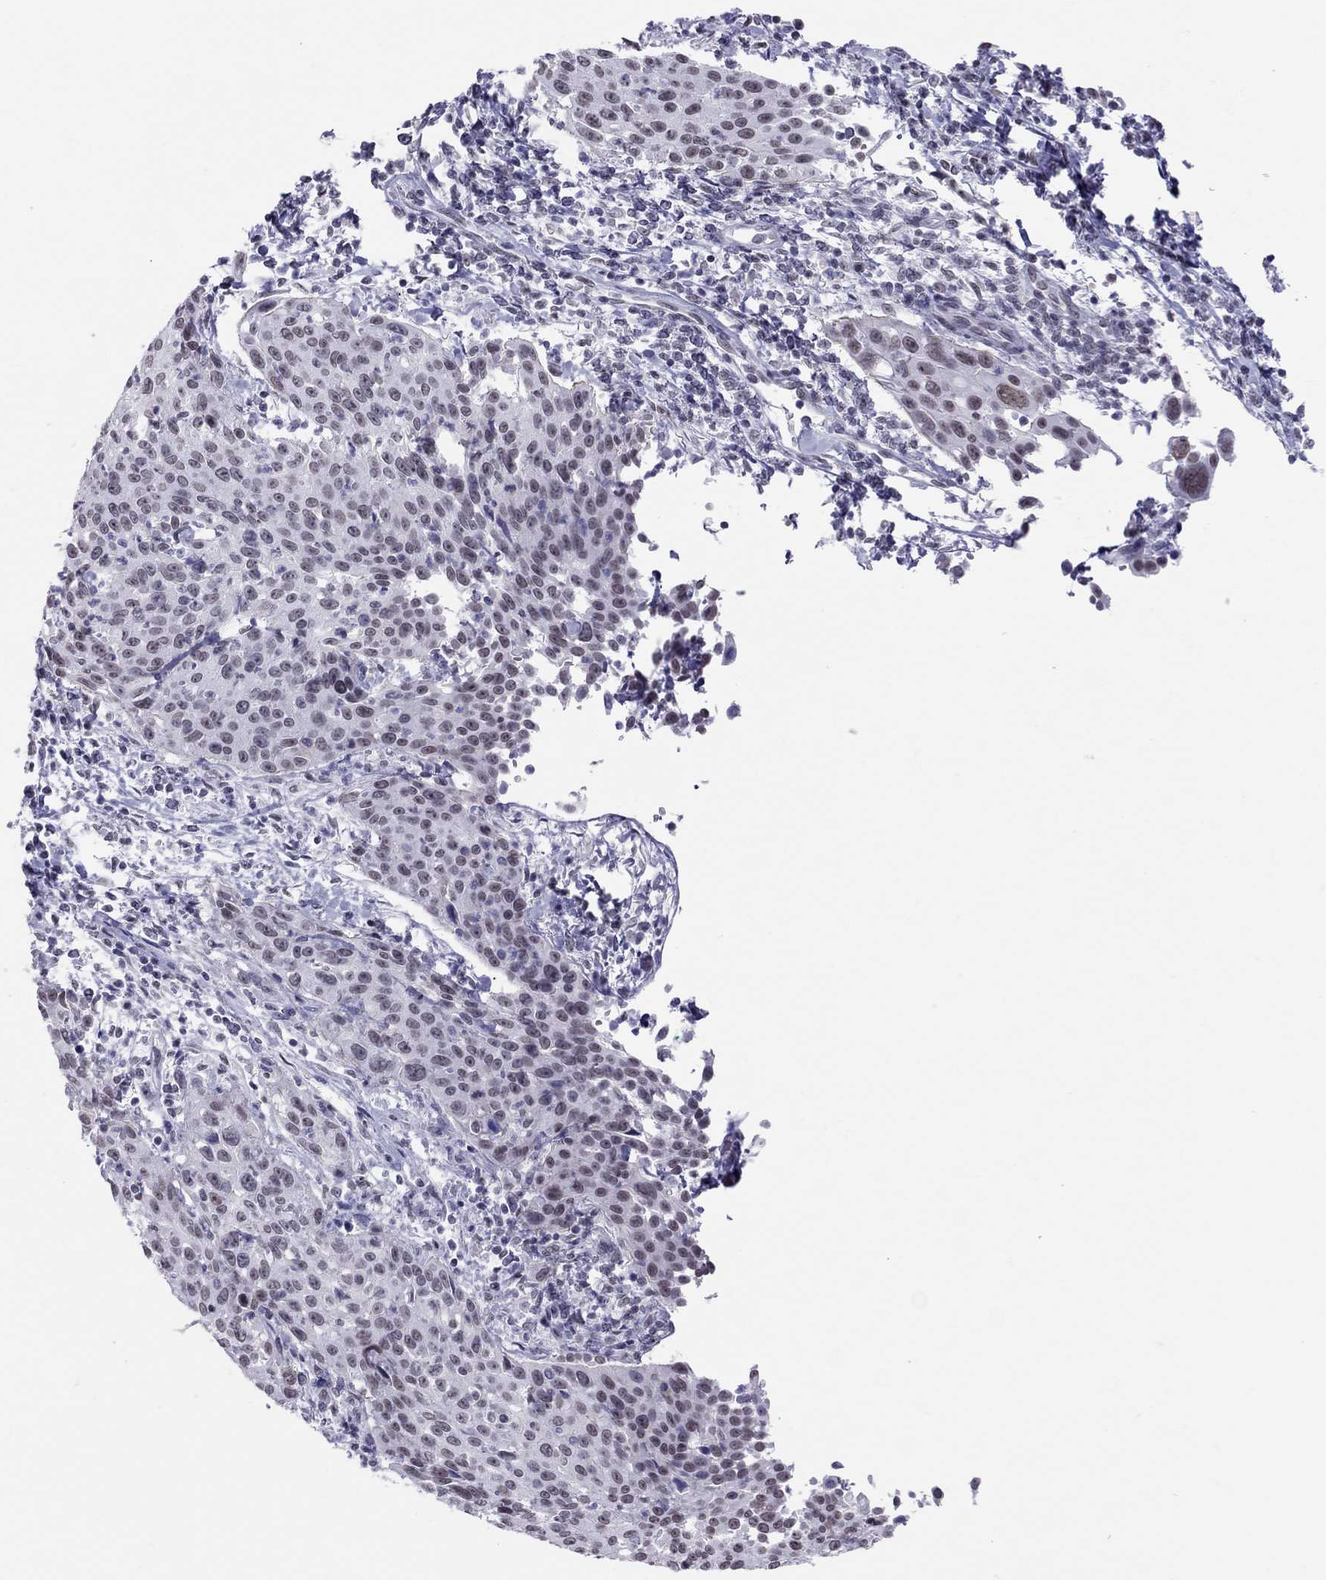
{"staining": {"intensity": "weak", "quantity": "<25%", "location": "nuclear"}, "tissue": "cervical cancer", "cell_type": "Tumor cells", "image_type": "cancer", "snomed": [{"axis": "morphology", "description": "Squamous cell carcinoma, NOS"}, {"axis": "topography", "description": "Cervix"}], "caption": "Cervical cancer (squamous cell carcinoma) was stained to show a protein in brown. There is no significant positivity in tumor cells.", "gene": "JHY", "patient": {"sex": "female", "age": 26}}